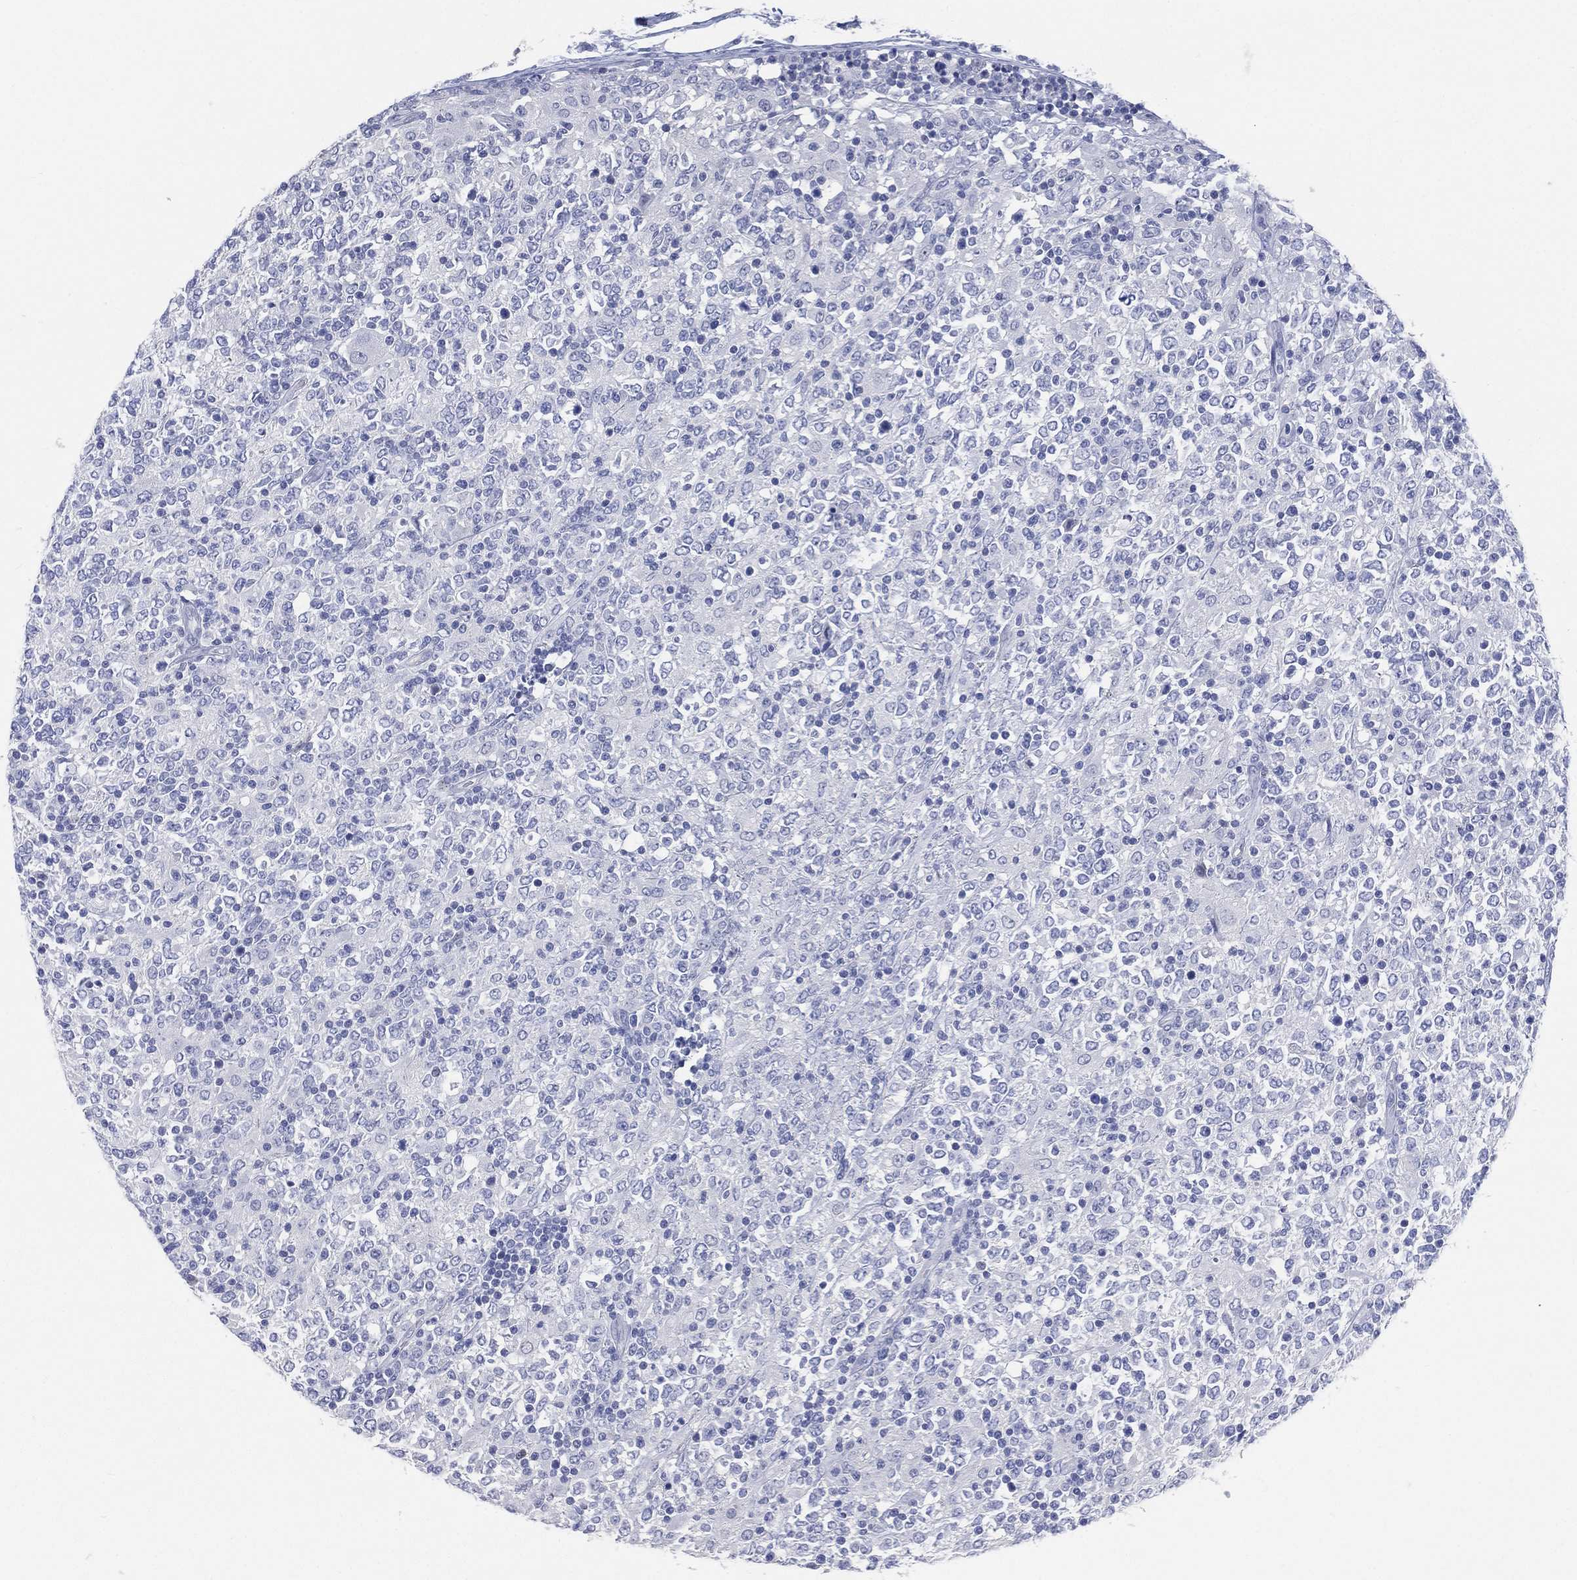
{"staining": {"intensity": "negative", "quantity": "none", "location": "none"}, "tissue": "lymphoma", "cell_type": "Tumor cells", "image_type": "cancer", "snomed": [{"axis": "morphology", "description": "Malignant lymphoma, non-Hodgkin's type, High grade"}, {"axis": "topography", "description": "Lymph node"}], "caption": "Immunohistochemistry (IHC) histopathology image of human high-grade malignant lymphoma, non-Hodgkin's type stained for a protein (brown), which exhibits no positivity in tumor cells.", "gene": "FMO1", "patient": {"sex": "female", "age": 84}}